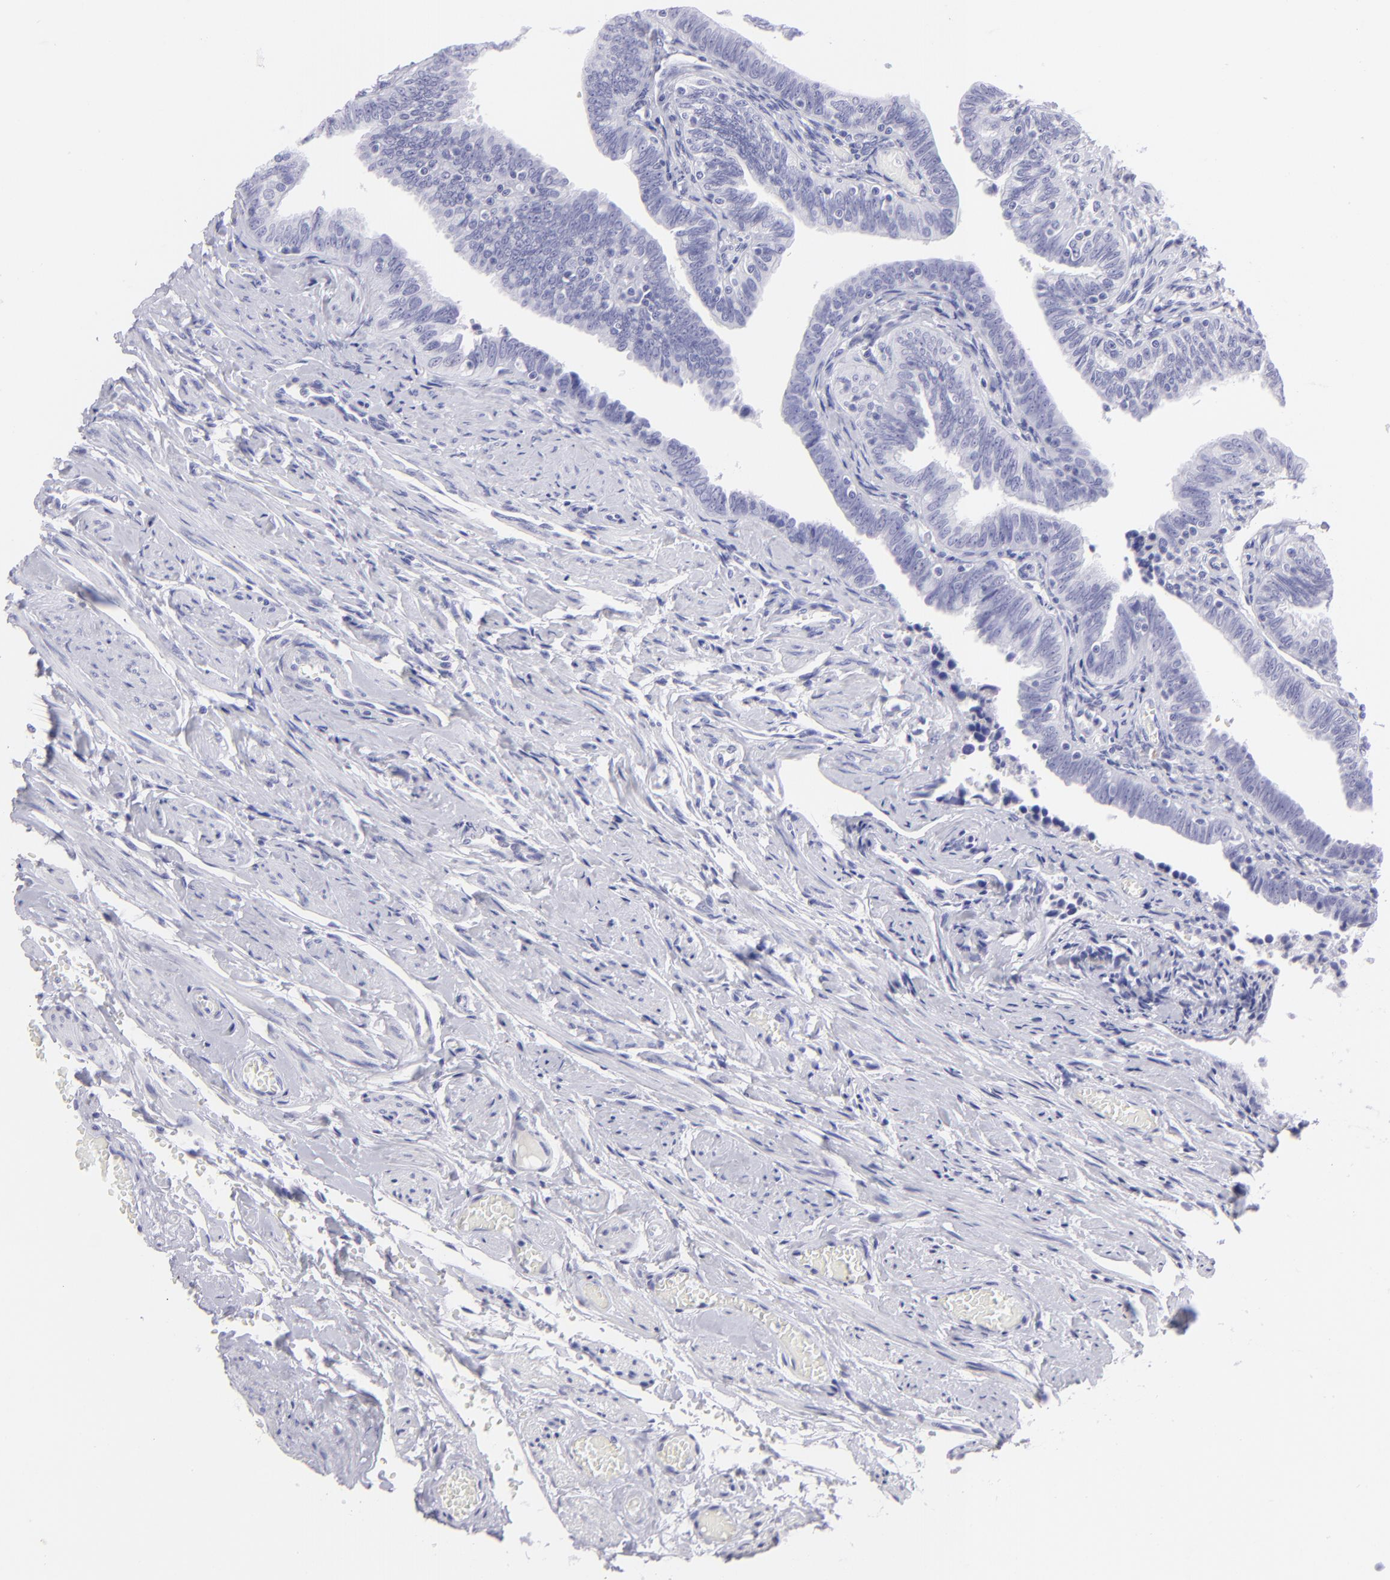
{"staining": {"intensity": "negative", "quantity": "none", "location": "none"}, "tissue": "fallopian tube", "cell_type": "Glandular cells", "image_type": "normal", "snomed": [{"axis": "morphology", "description": "Normal tissue, NOS"}, {"axis": "topography", "description": "Fallopian tube"}, {"axis": "topography", "description": "Ovary"}], "caption": "Glandular cells show no significant positivity in normal fallopian tube. (DAB (3,3'-diaminobenzidine) immunohistochemistry (IHC) visualized using brightfield microscopy, high magnification).", "gene": "SLC1A2", "patient": {"sex": "female", "age": 69}}